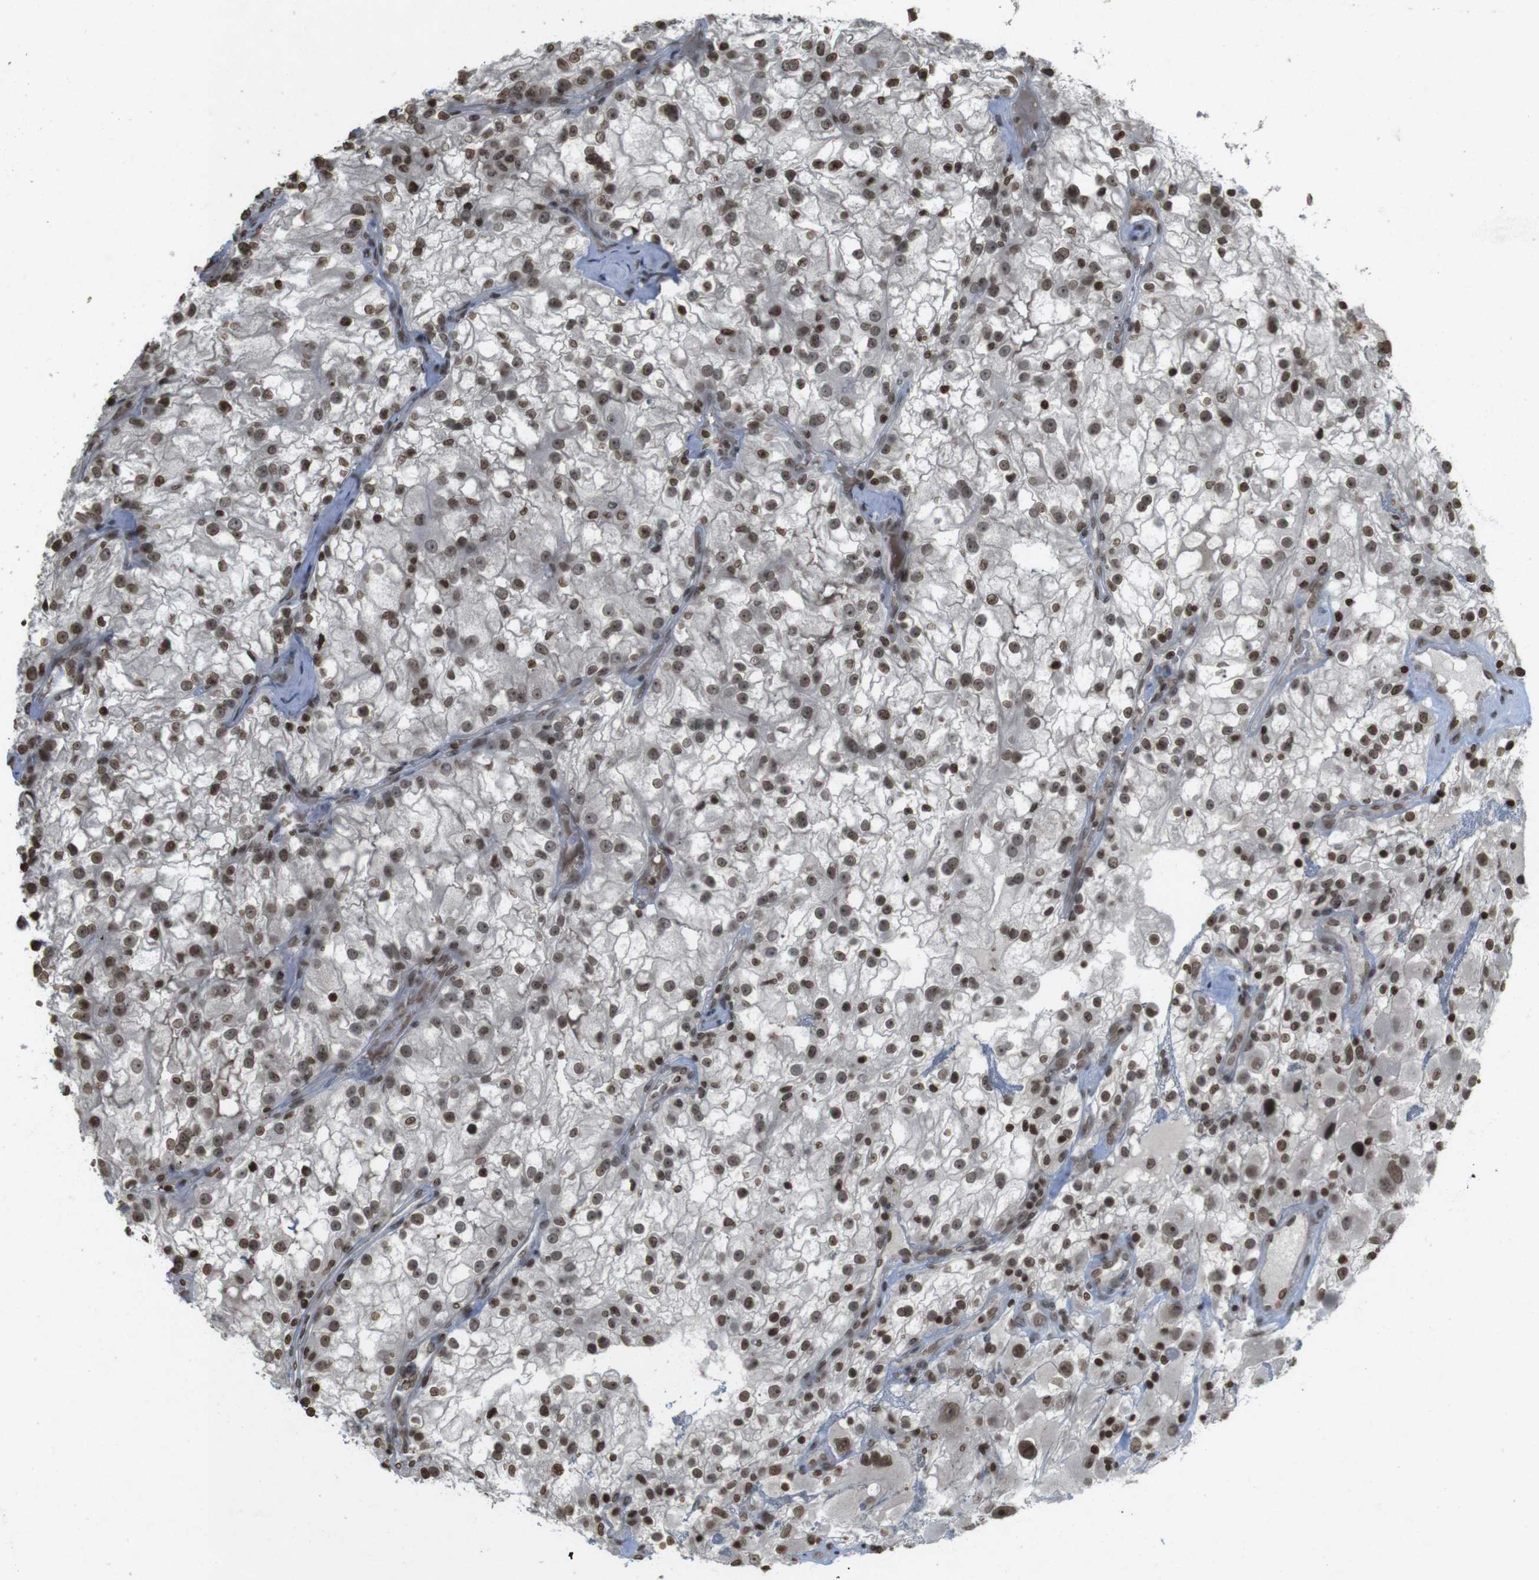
{"staining": {"intensity": "moderate", "quantity": ">75%", "location": "nuclear"}, "tissue": "renal cancer", "cell_type": "Tumor cells", "image_type": "cancer", "snomed": [{"axis": "morphology", "description": "Adenocarcinoma, NOS"}, {"axis": "topography", "description": "Kidney"}], "caption": "Adenocarcinoma (renal) tissue shows moderate nuclear expression in approximately >75% of tumor cells", "gene": "FOXA3", "patient": {"sex": "female", "age": 52}}